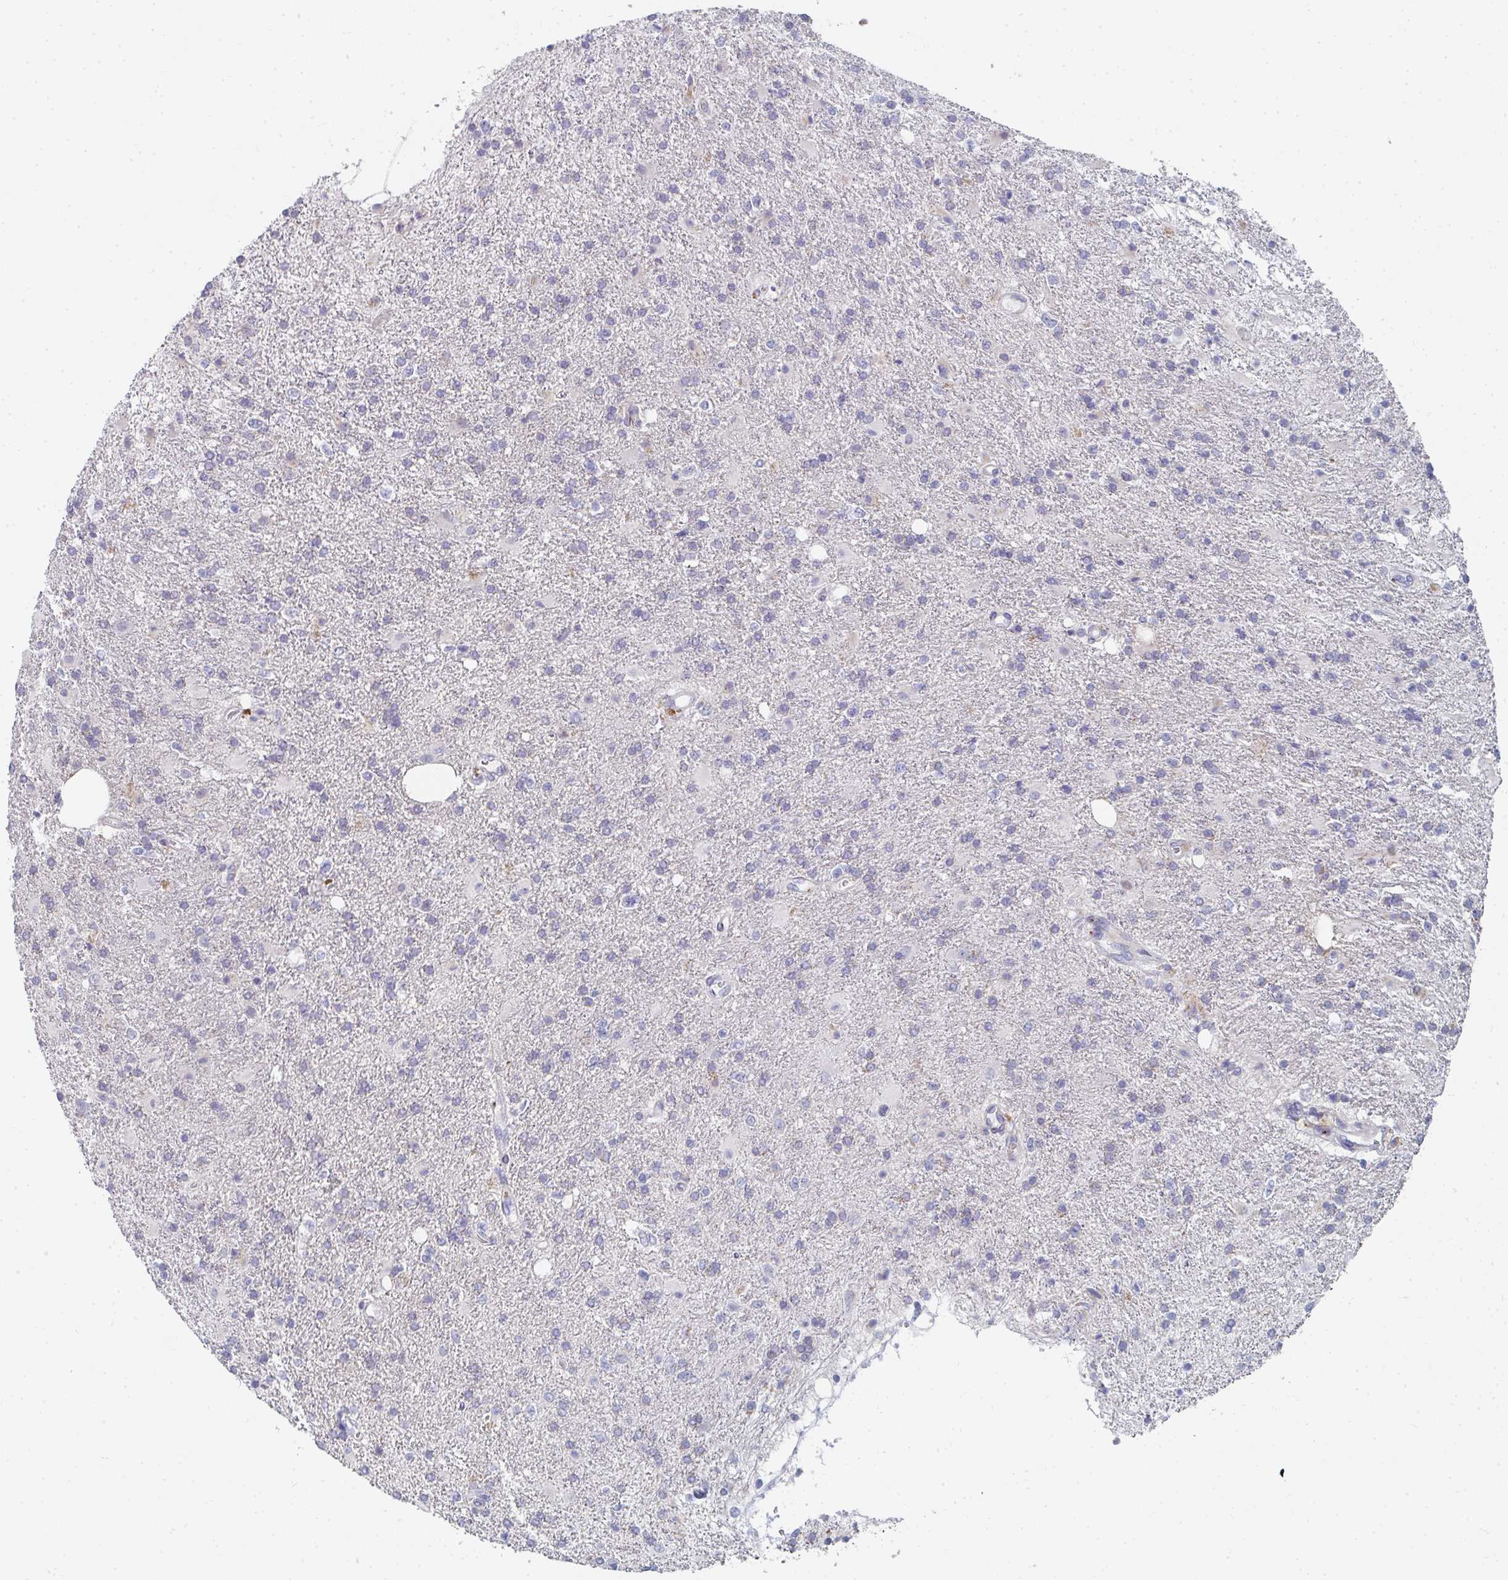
{"staining": {"intensity": "negative", "quantity": "none", "location": "none"}, "tissue": "glioma", "cell_type": "Tumor cells", "image_type": "cancer", "snomed": [{"axis": "morphology", "description": "Glioma, malignant, High grade"}, {"axis": "topography", "description": "Brain"}], "caption": "High power microscopy histopathology image of an immunohistochemistry photomicrograph of glioma, revealing no significant staining in tumor cells.", "gene": "PSMG1", "patient": {"sex": "male", "age": 56}}